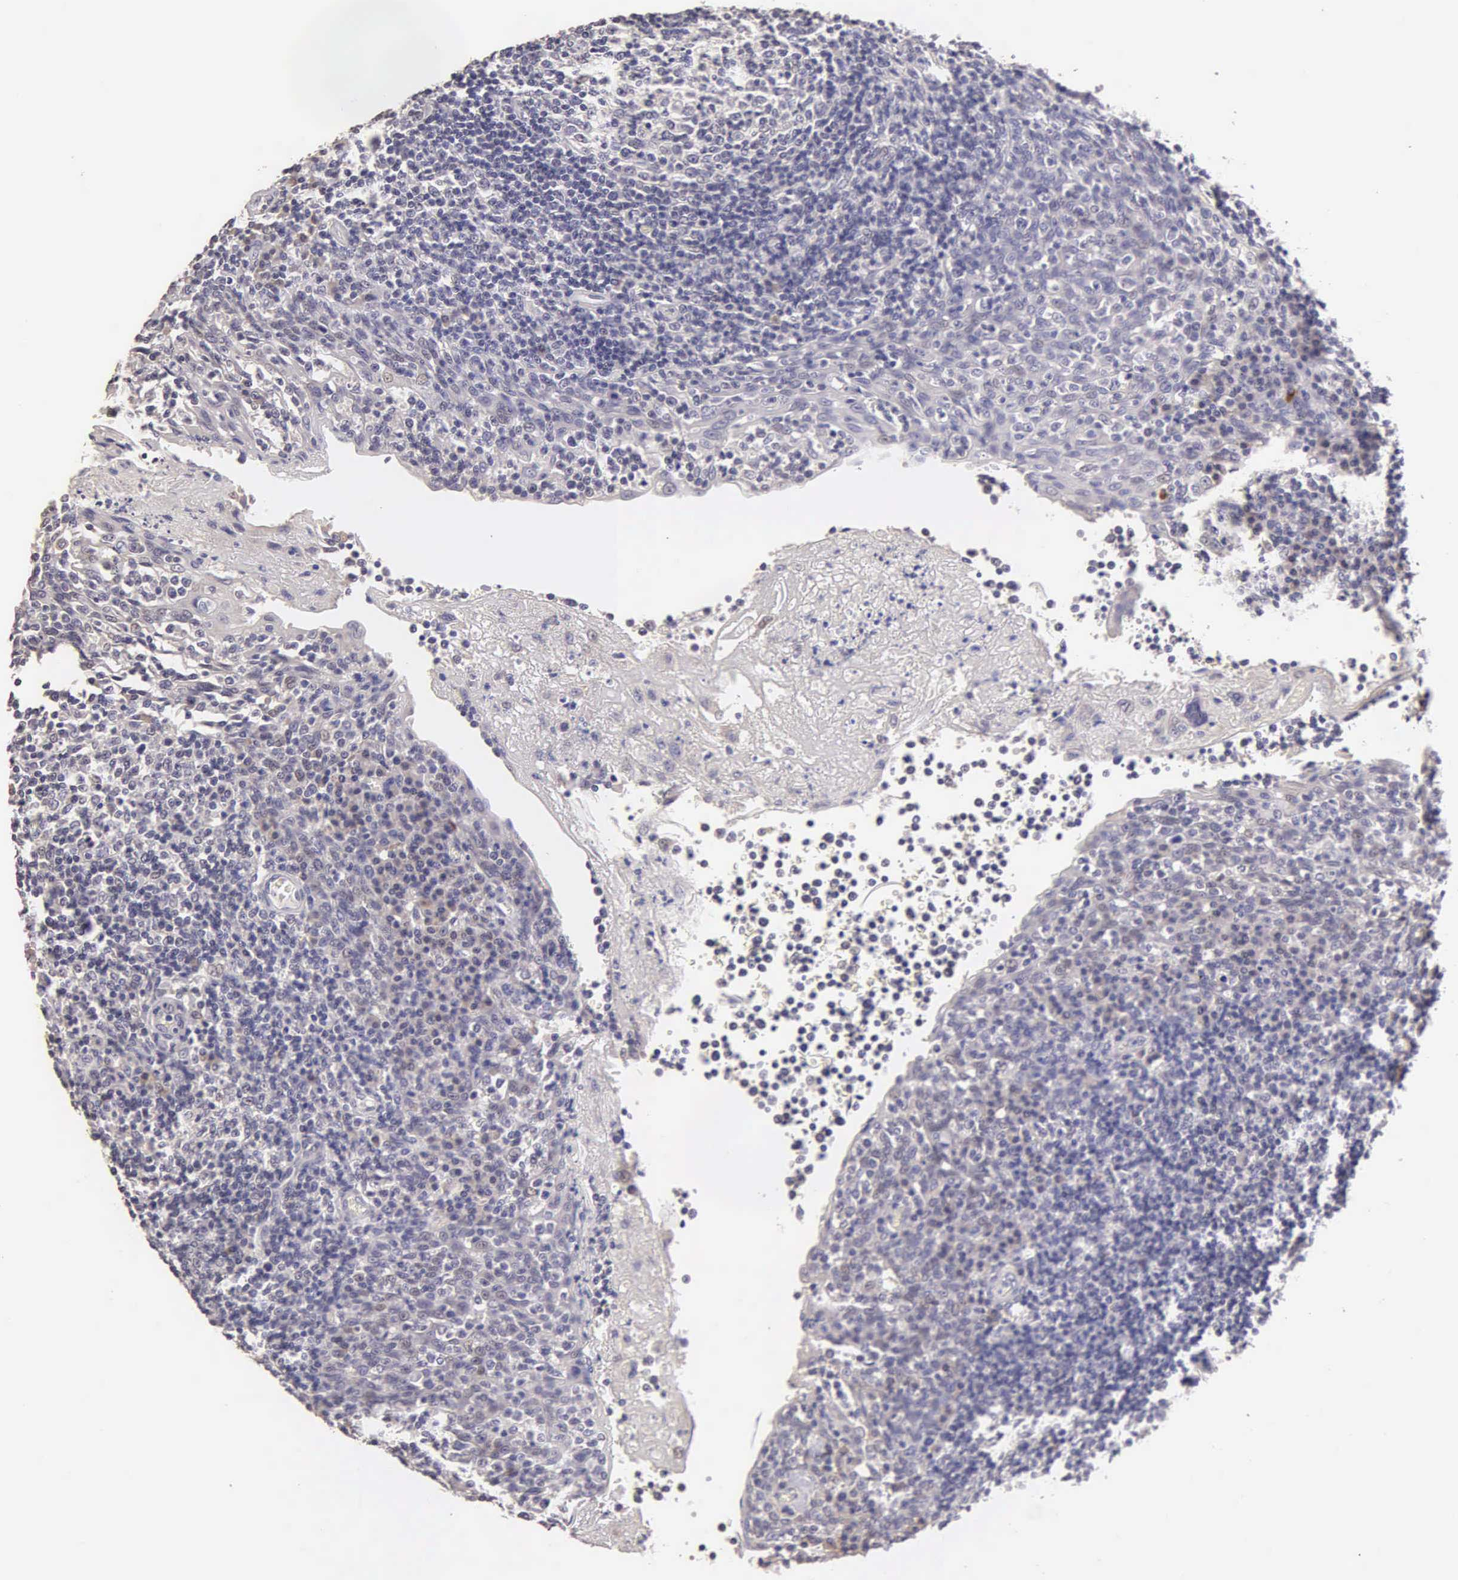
{"staining": {"intensity": "weak", "quantity": "<25%", "location": "nuclear"}, "tissue": "tonsil", "cell_type": "Germinal center cells", "image_type": "normal", "snomed": [{"axis": "morphology", "description": "Normal tissue, NOS"}, {"axis": "topography", "description": "Tonsil"}], "caption": "Immunohistochemistry (IHC) of benign tonsil demonstrates no staining in germinal center cells. (Brightfield microscopy of DAB immunohistochemistry (IHC) at high magnification).", "gene": "ESR1", "patient": {"sex": "female", "age": 3}}